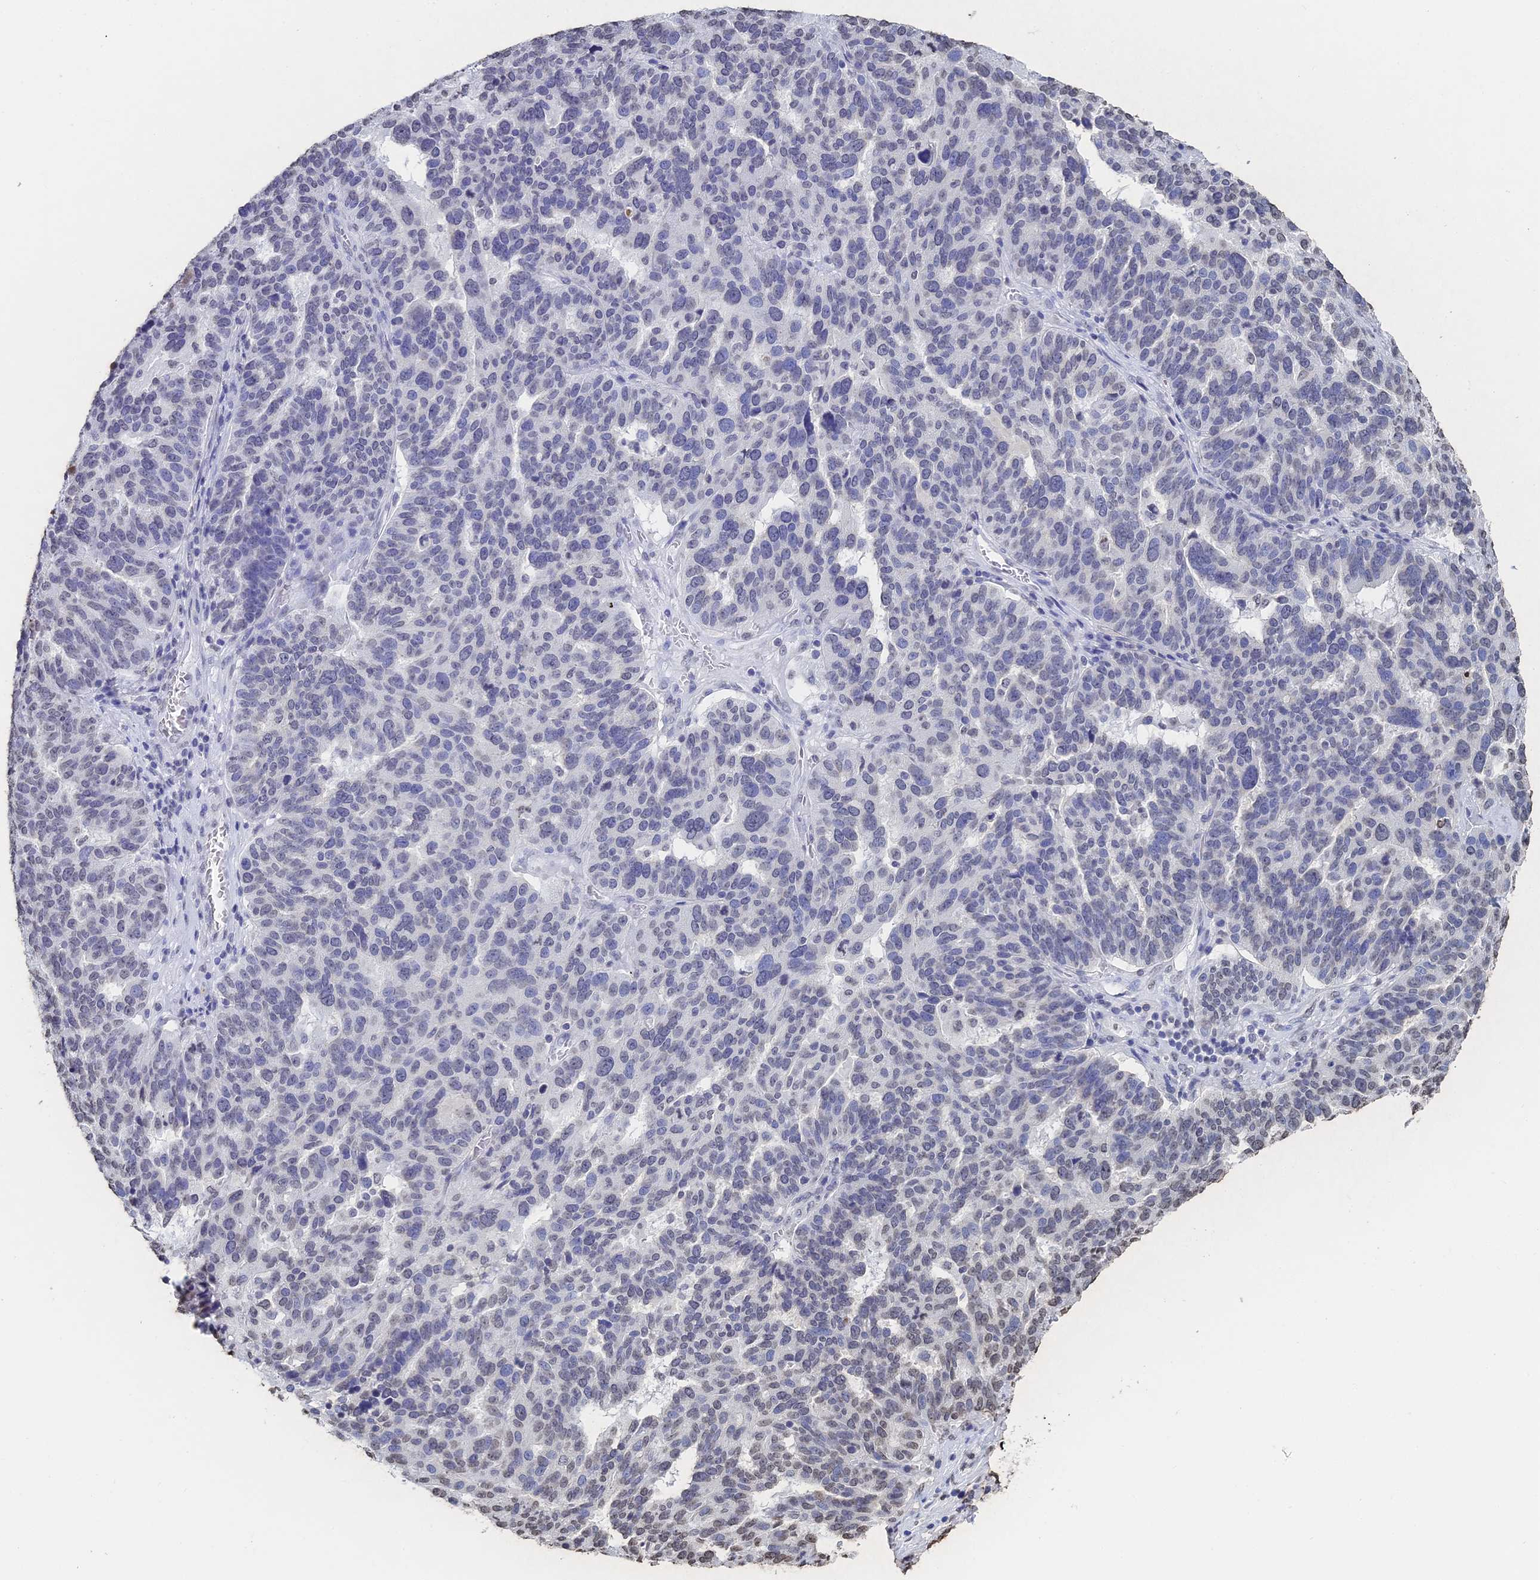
{"staining": {"intensity": "negative", "quantity": "none", "location": "none"}, "tissue": "ovarian cancer", "cell_type": "Tumor cells", "image_type": "cancer", "snomed": [{"axis": "morphology", "description": "Cystadenocarcinoma, serous, NOS"}, {"axis": "topography", "description": "Ovary"}], "caption": "A histopathology image of human ovarian cancer (serous cystadenocarcinoma) is negative for staining in tumor cells.", "gene": "GBP3", "patient": {"sex": "female", "age": 59}}